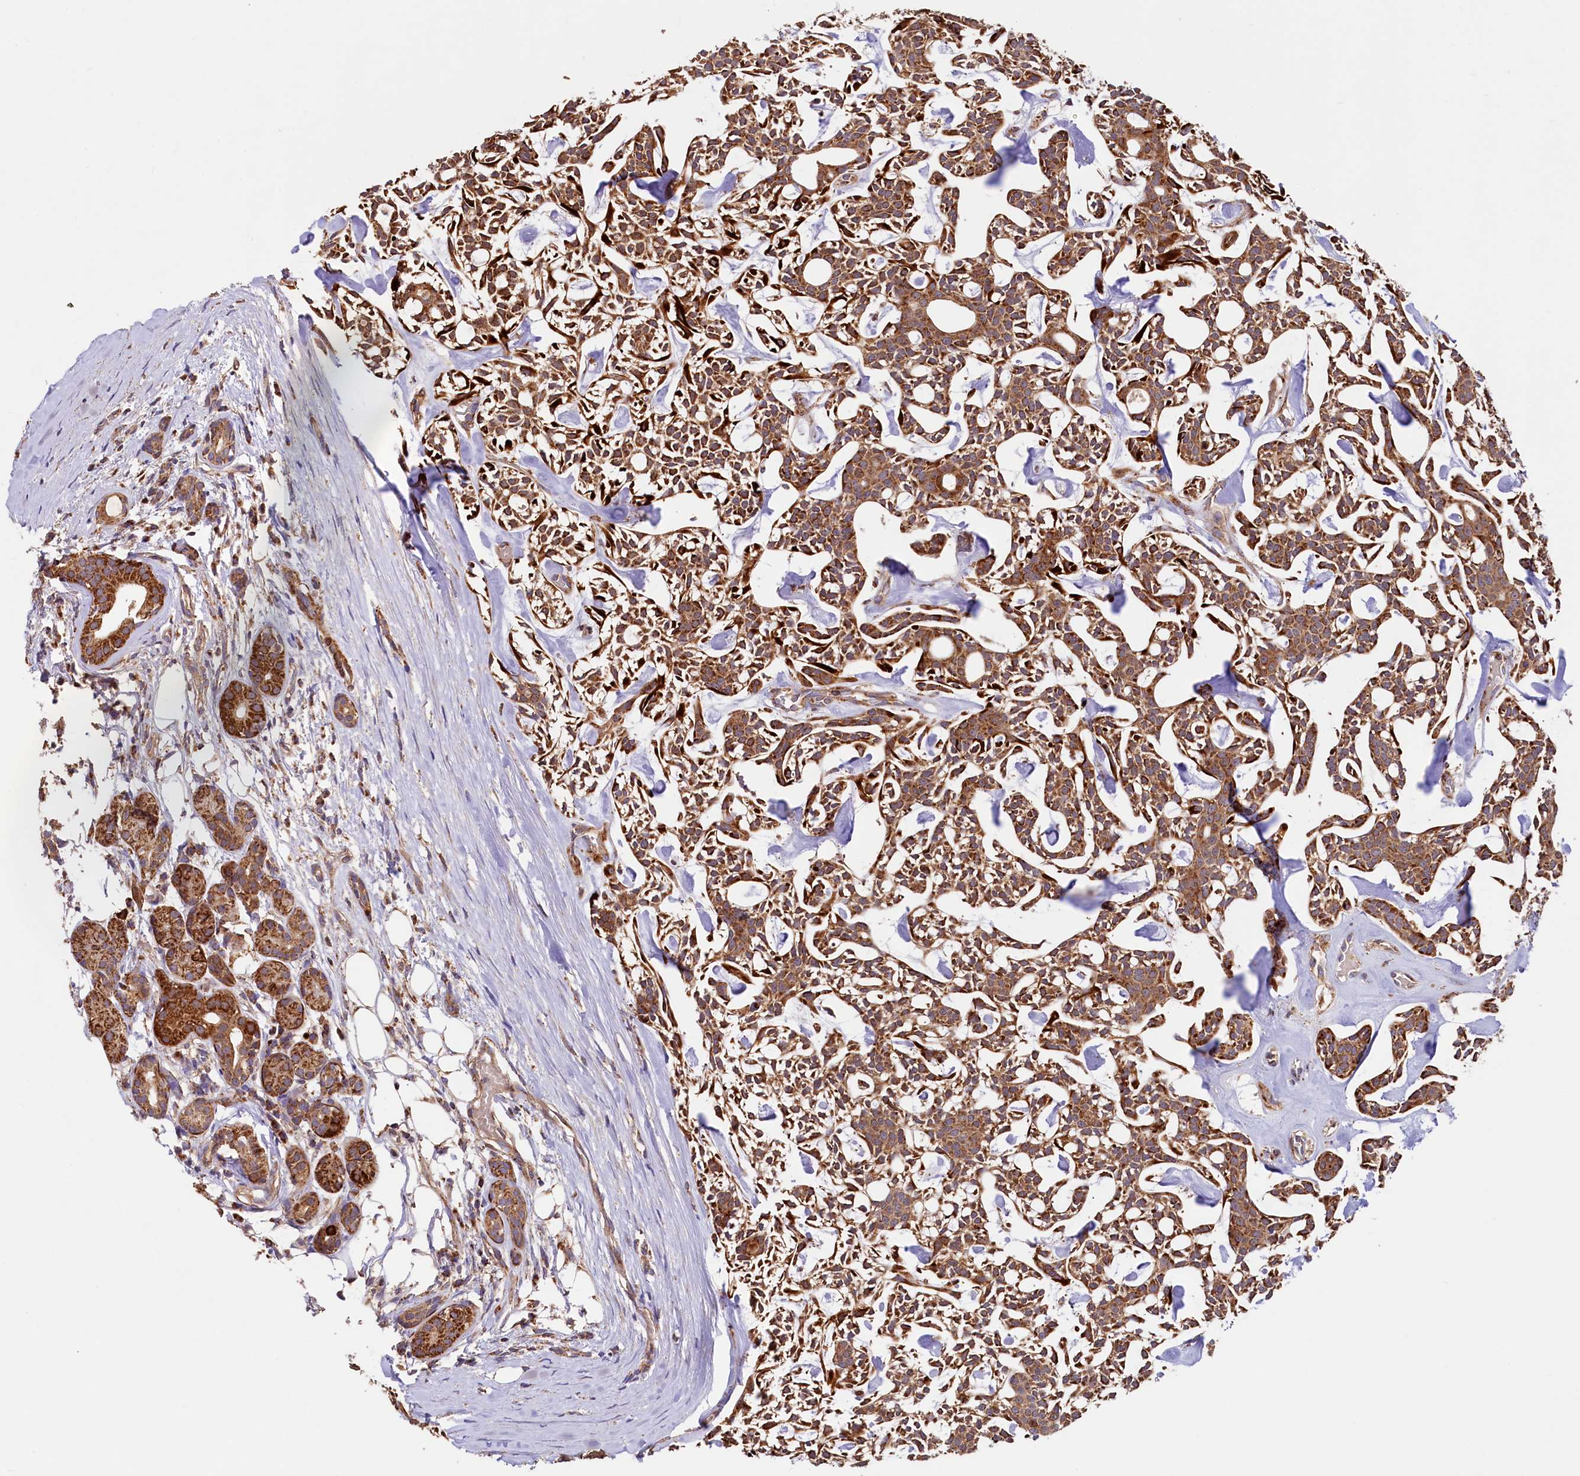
{"staining": {"intensity": "strong", "quantity": ">75%", "location": "cytoplasmic/membranous"}, "tissue": "head and neck cancer", "cell_type": "Tumor cells", "image_type": "cancer", "snomed": [{"axis": "morphology", "description": "Adenocarcinoma, NOS"}, {"axis": "topography", "description": "Salivary gland"}, {"axis": "topography", "description": "Head-Neck"}], "caption": "The photomicrograph displays immunohistochemical staining of adenocarcinoma (head and neck). There is strong cytoplasmic/membranous positivity is identified in about >75% of tumor cells.", "gene": "CIAO3", "patient": {"sex": "male", "age": 55}}